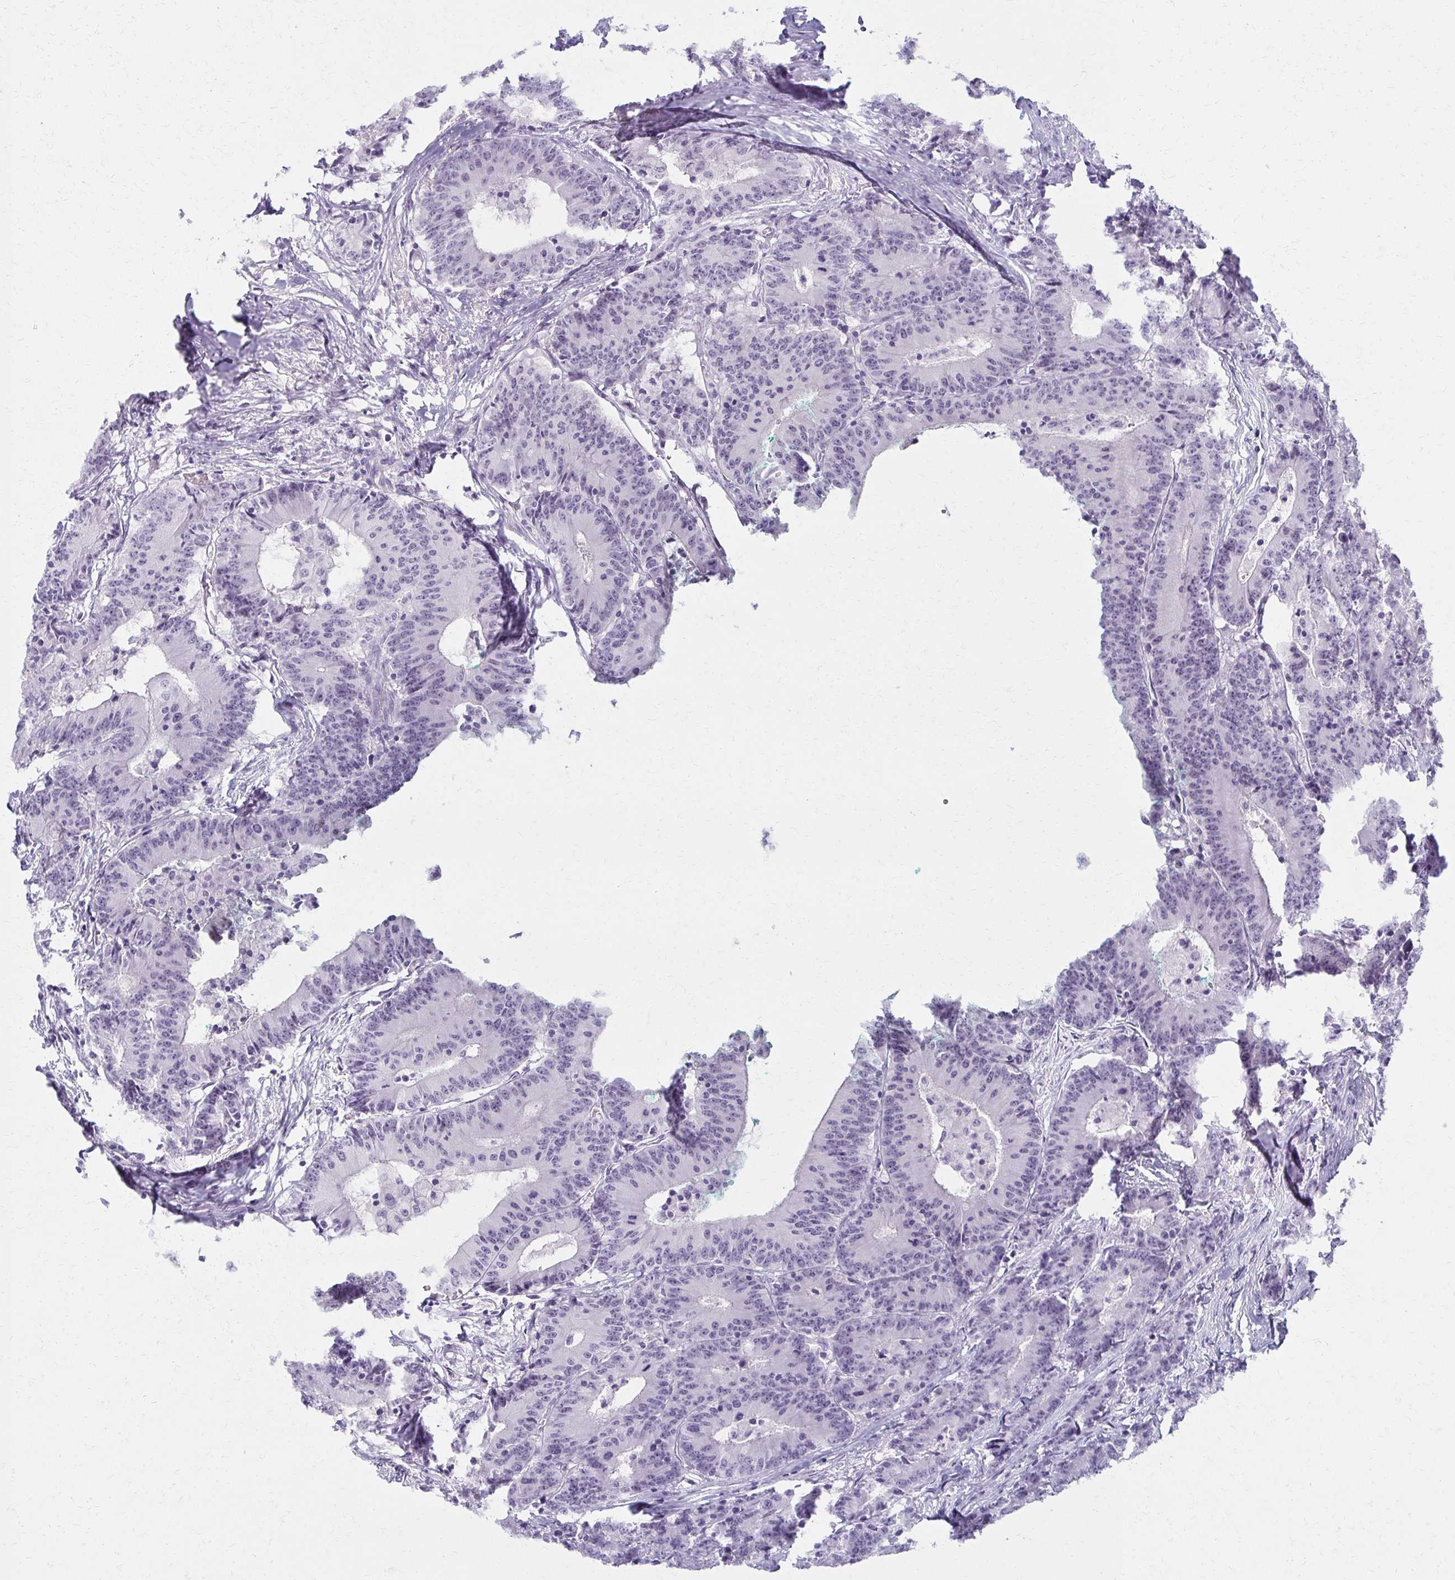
{"staining": {"intensity": "negative", "quantity": "none", "location": "none"}, "tissue": "colorectal cancer", "cell_type": "Tumor cells", "image_type": "cancer", "snomed": [{"axis": "morphology", "description": "Adenocarcinoma, NOS"}, {"axis": "topography", "description": "Colon"}], "caption": "There is no significant staining in tumor cells of colorectal cancer (adenocarcinoma).", "gene": "MORC4", "patient": {"sex": "female", "age": 78}}